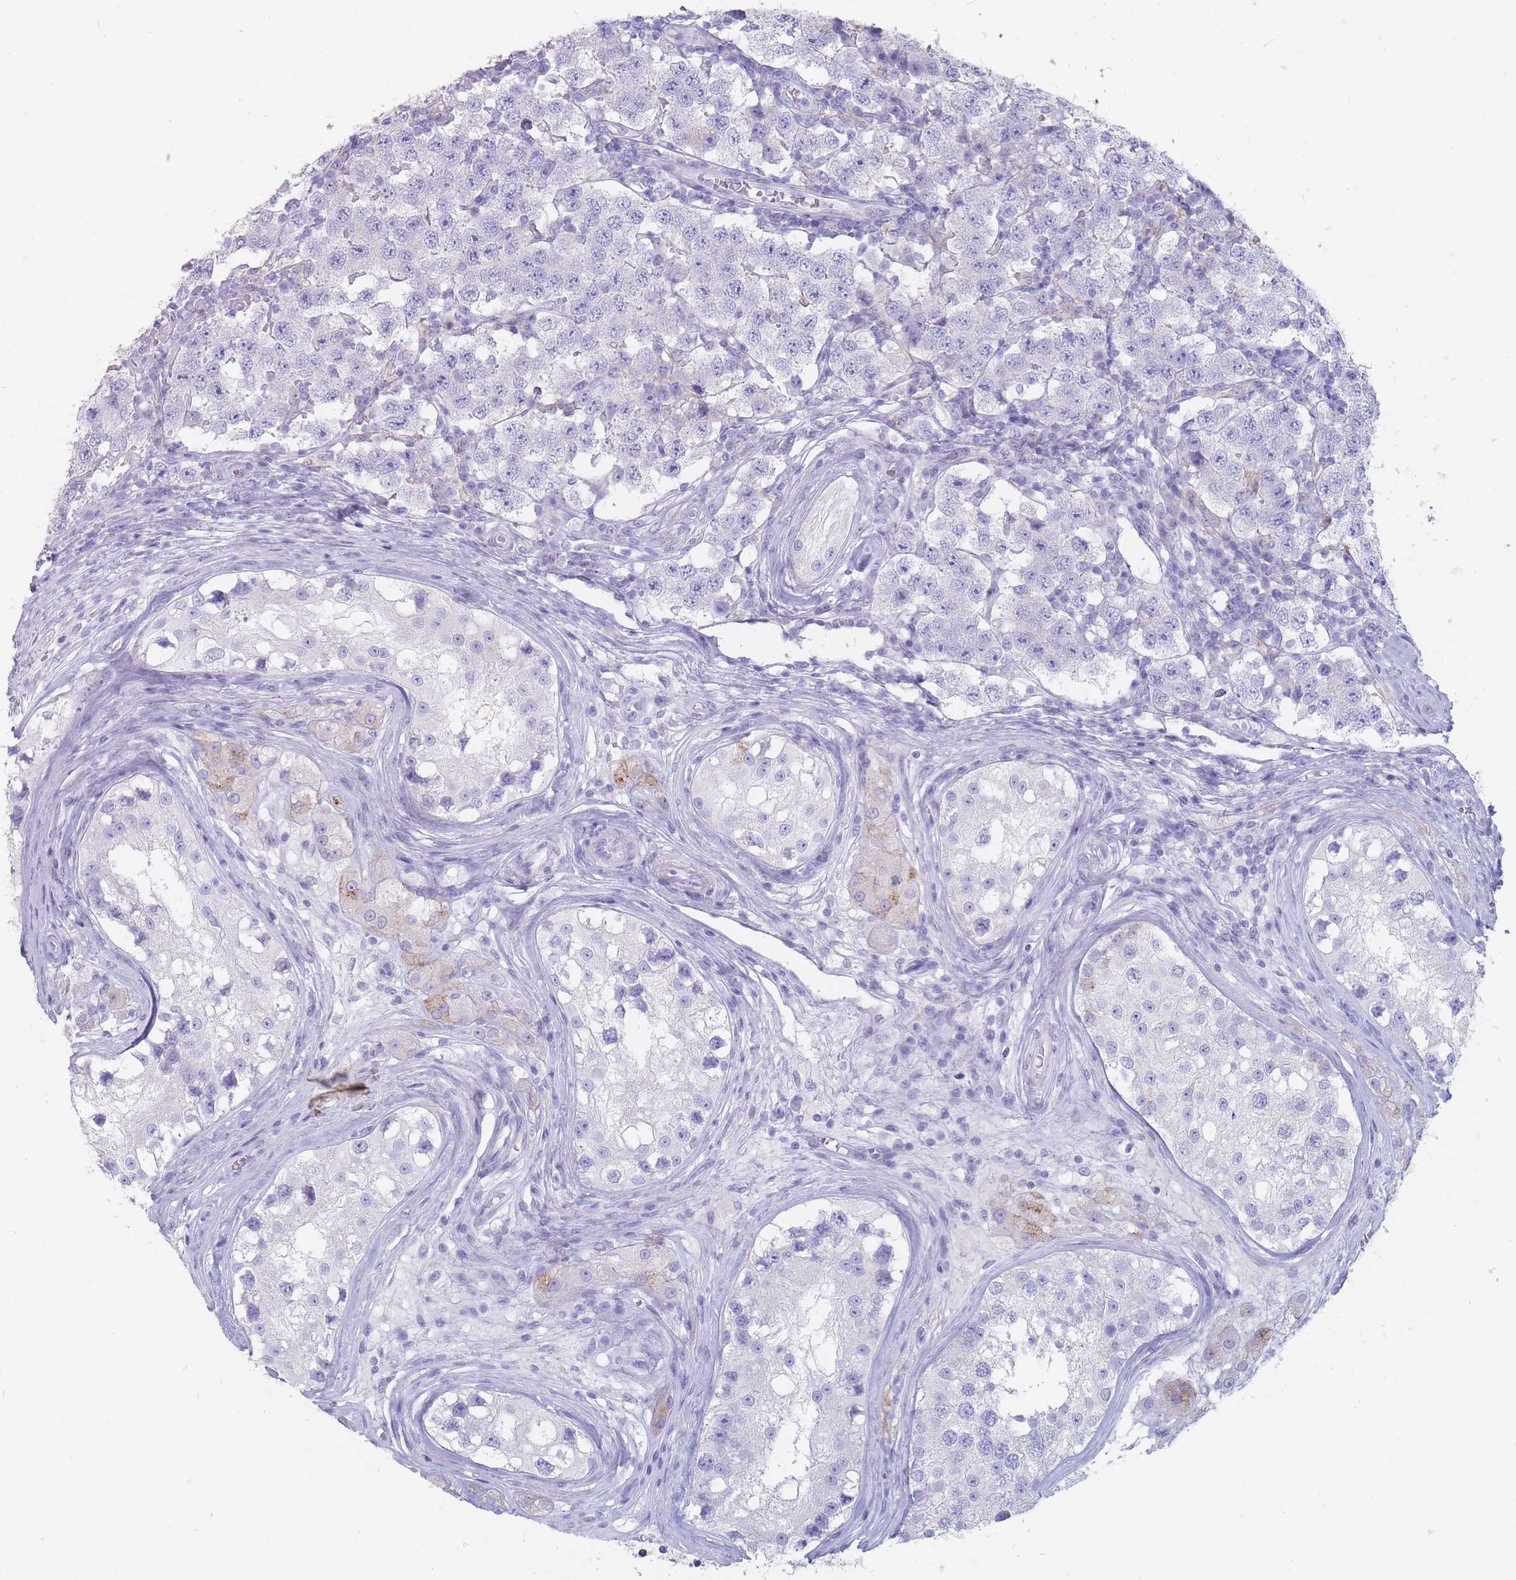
{"staining": {"intensity": "negative", "quantity": "none", "location": "none"}, "tissue": "testis cancer", "cell_type": "Tumor cells", "image_type": "cancer", "snomed": [{"axis": "morphology", "description": "Seminoma, NOS"}, {"axis": "topography", "description": "Testis"}], "caption": "DAB immunohistochemical staining of human testis cancer (seminoma) reveals no significant staining in tumor cells.", "gene": "ST3GAL5", "patient": {"sex": "male", "age": 34}}